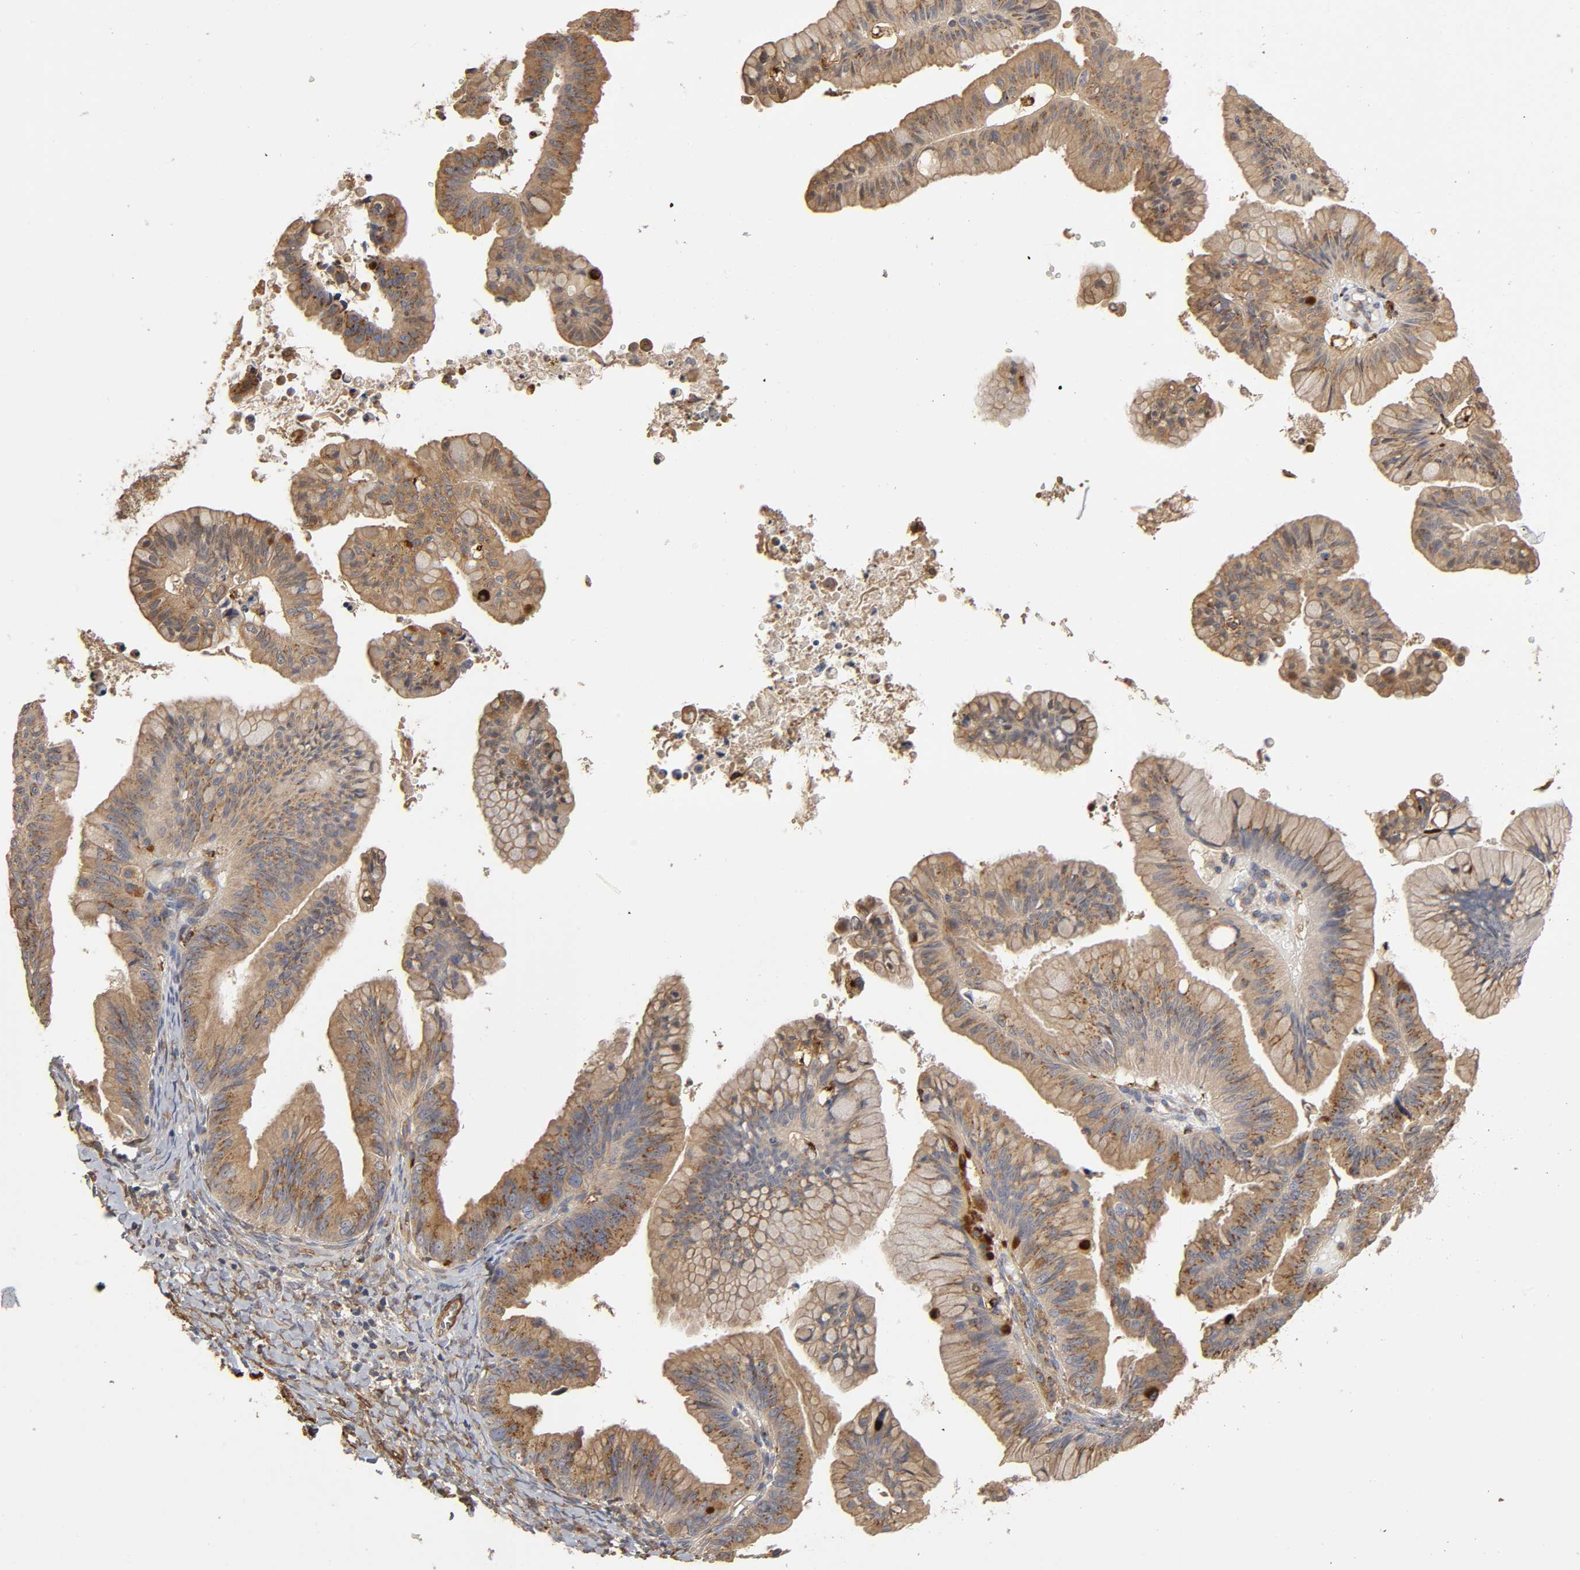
{"staining": {"intensity": "moderate", "quantity": ">75%", "location": "cytoplasmic/membranous"}, "tissue": "ovarian cancer", "cell_type": "Tumor cells", "image_type": "cancer", "snomed": [{"axis": "morphology", "description": "Cystadenocarcinoma, mucinous, NOS"}, {"axis": "topography", "description": "Ovary"}], "caption": "A high-resolution micrograph shows immunohistochemistry staining of ovarian mucinous cystadenocarcinoma, which exhibits moderate cytoplasmic/membranous positivity in approximately >75% of tumor cells.", "gene": "GNPTG", "patient": {"sex": "female", "age": 36}}